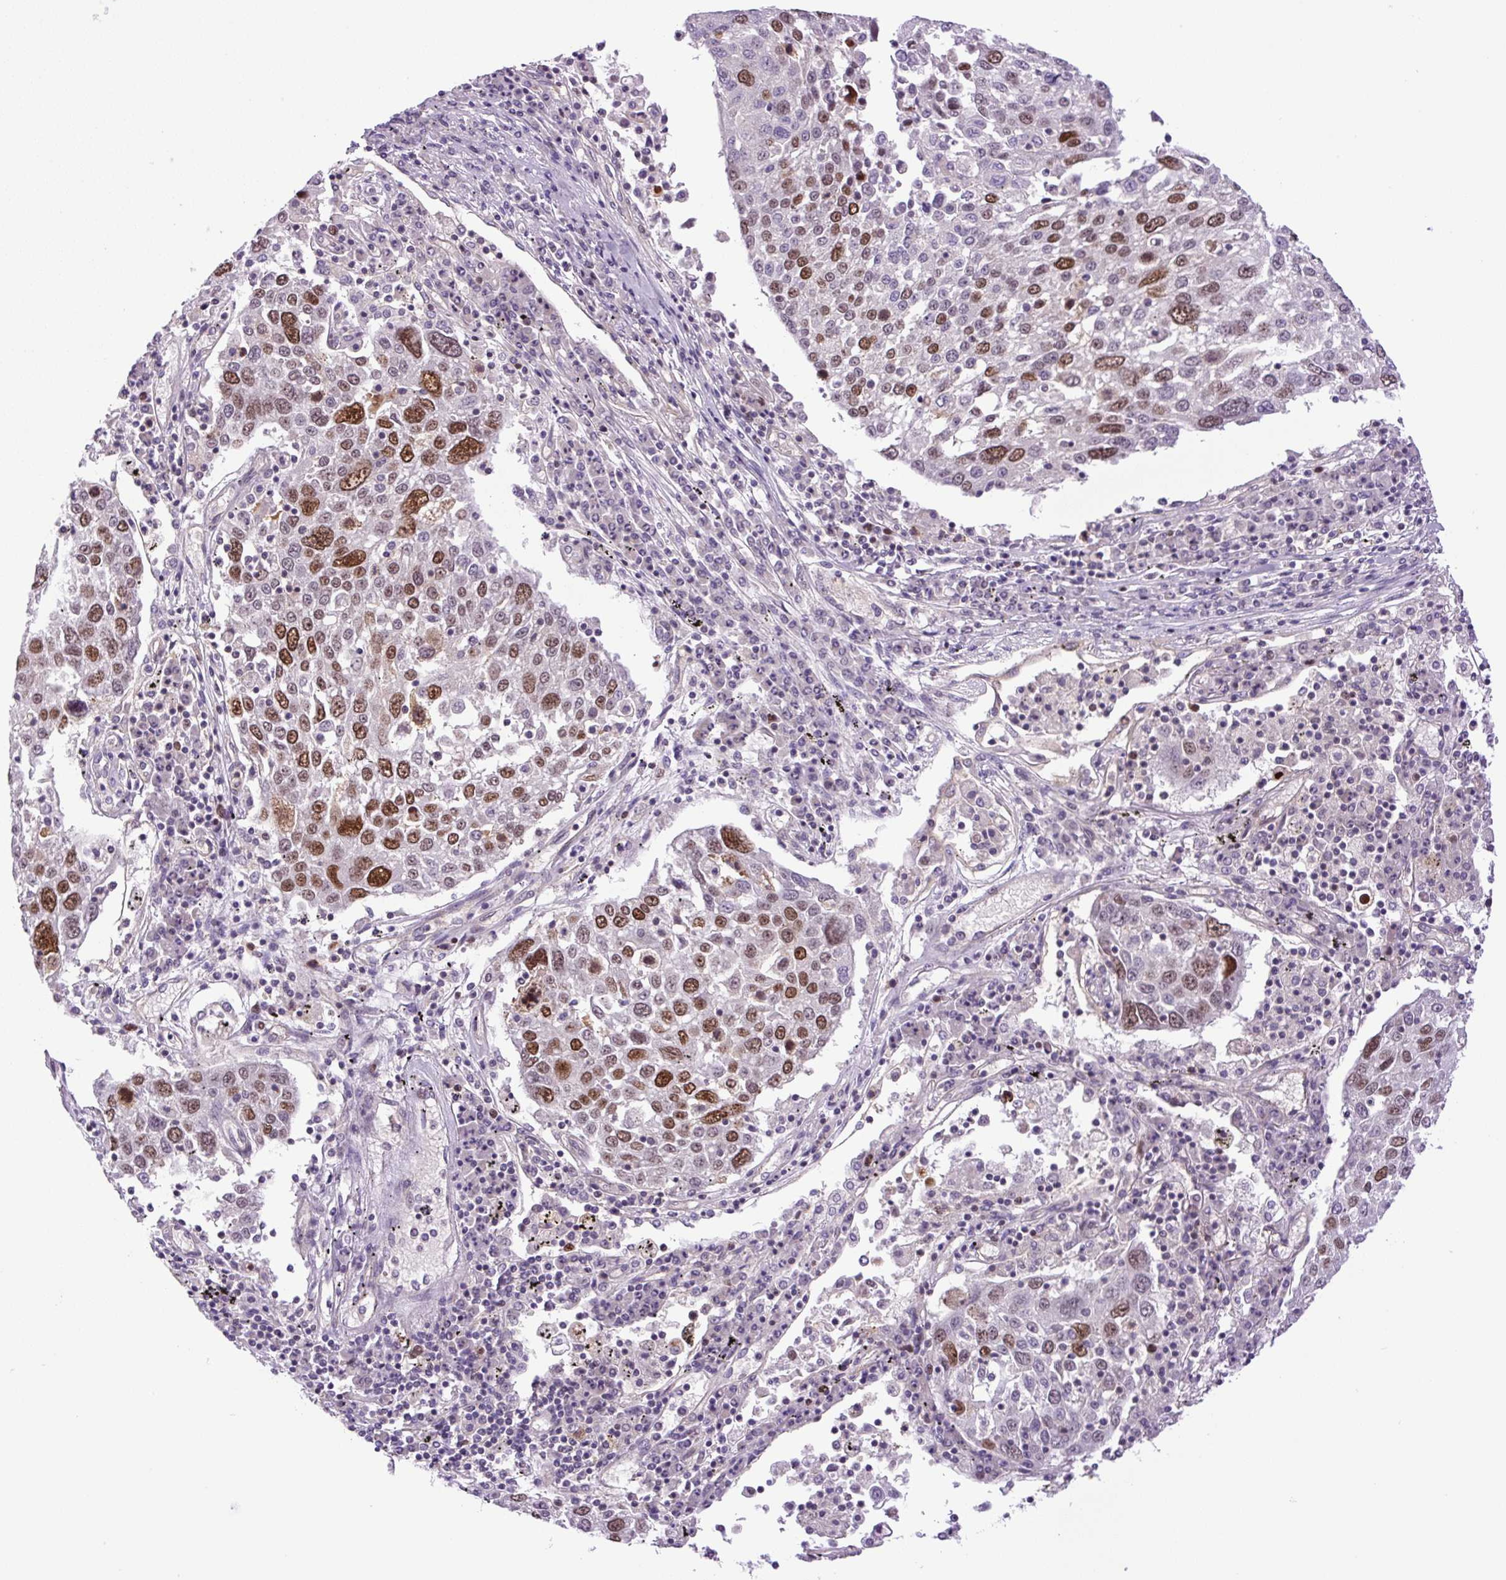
{"staining": {"intensity": "strong", "quantity": "25%-75%", "location": "nuclear"}, "tissue": "lung cancer", "cell_type": "Tumor cells", "image_type": "cancer", "snomed": [{"axis": "morphology", "description": "Squamous cell carcinoma, NOS"}, {"axis": "topography", "description": "Lung"}], "caption": "Squamous cell carcinoma (lung) stained with a protein marker displays strong staining in tumor cells.", "gene": "KIFC1", "patient": {"sex": "male", "age": 65}}